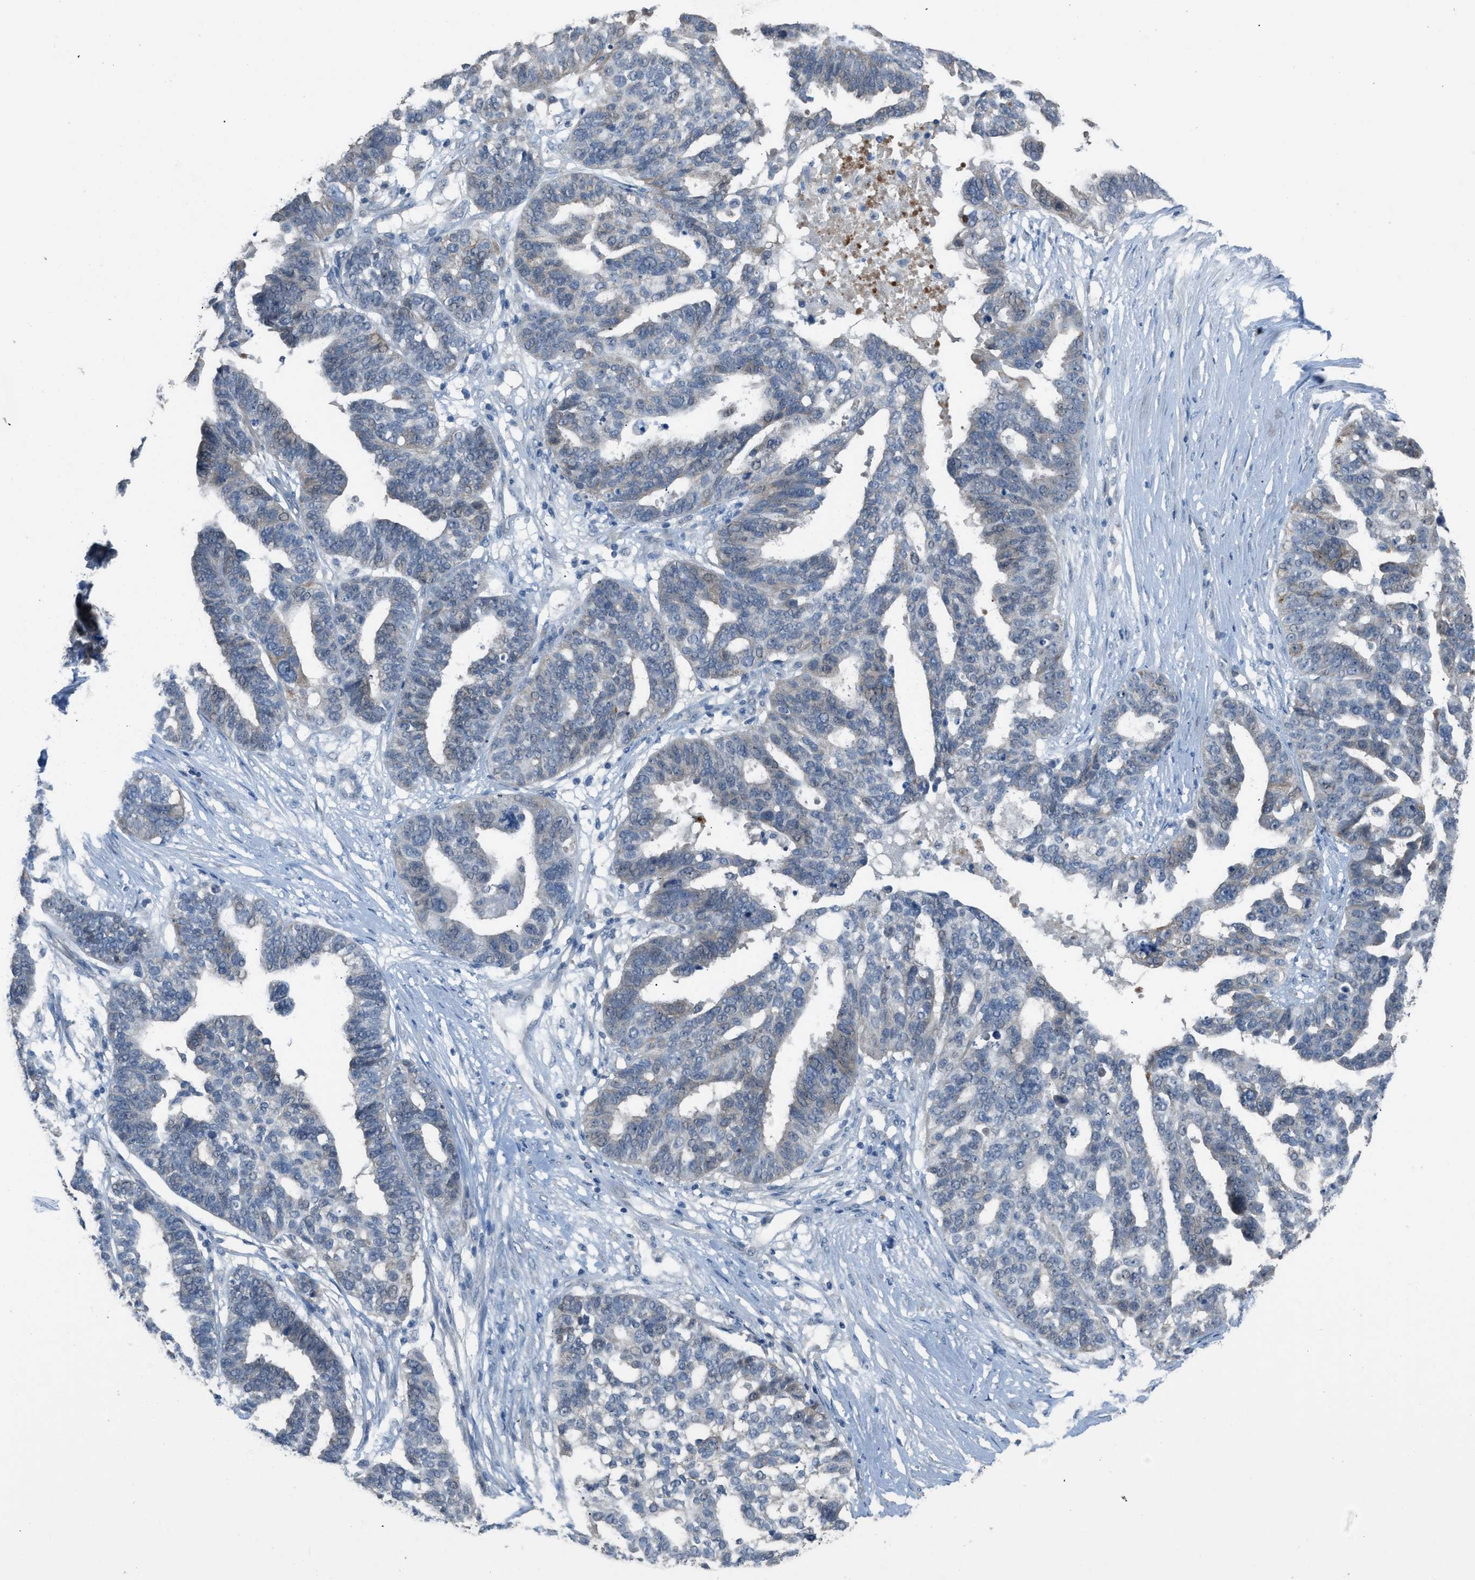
{"staining": {"intensity": "moderate", "quantity": "<25%", "location": "cytoplasmic/membranous,nuclear"}, "tissue": "ovarian cancer", "cell_type": "Tumor cells", "image_type": "cancer", "snomed": [{"axis": "morphology", "description": "Cystadenocarcinoma, serous, NOS"}, {"axis": "topography", "description": "Ovary"}], "caption": "The photomicrograph shows staining of ovarian cancer (serous cystadenocarcinoma), revealing moderate cytoplasmic/membranous and nuclear protein positivity (brown color) within tumor cells.", "gene": "TIMD4", "patient": {"sex": "female", "age": 59}}